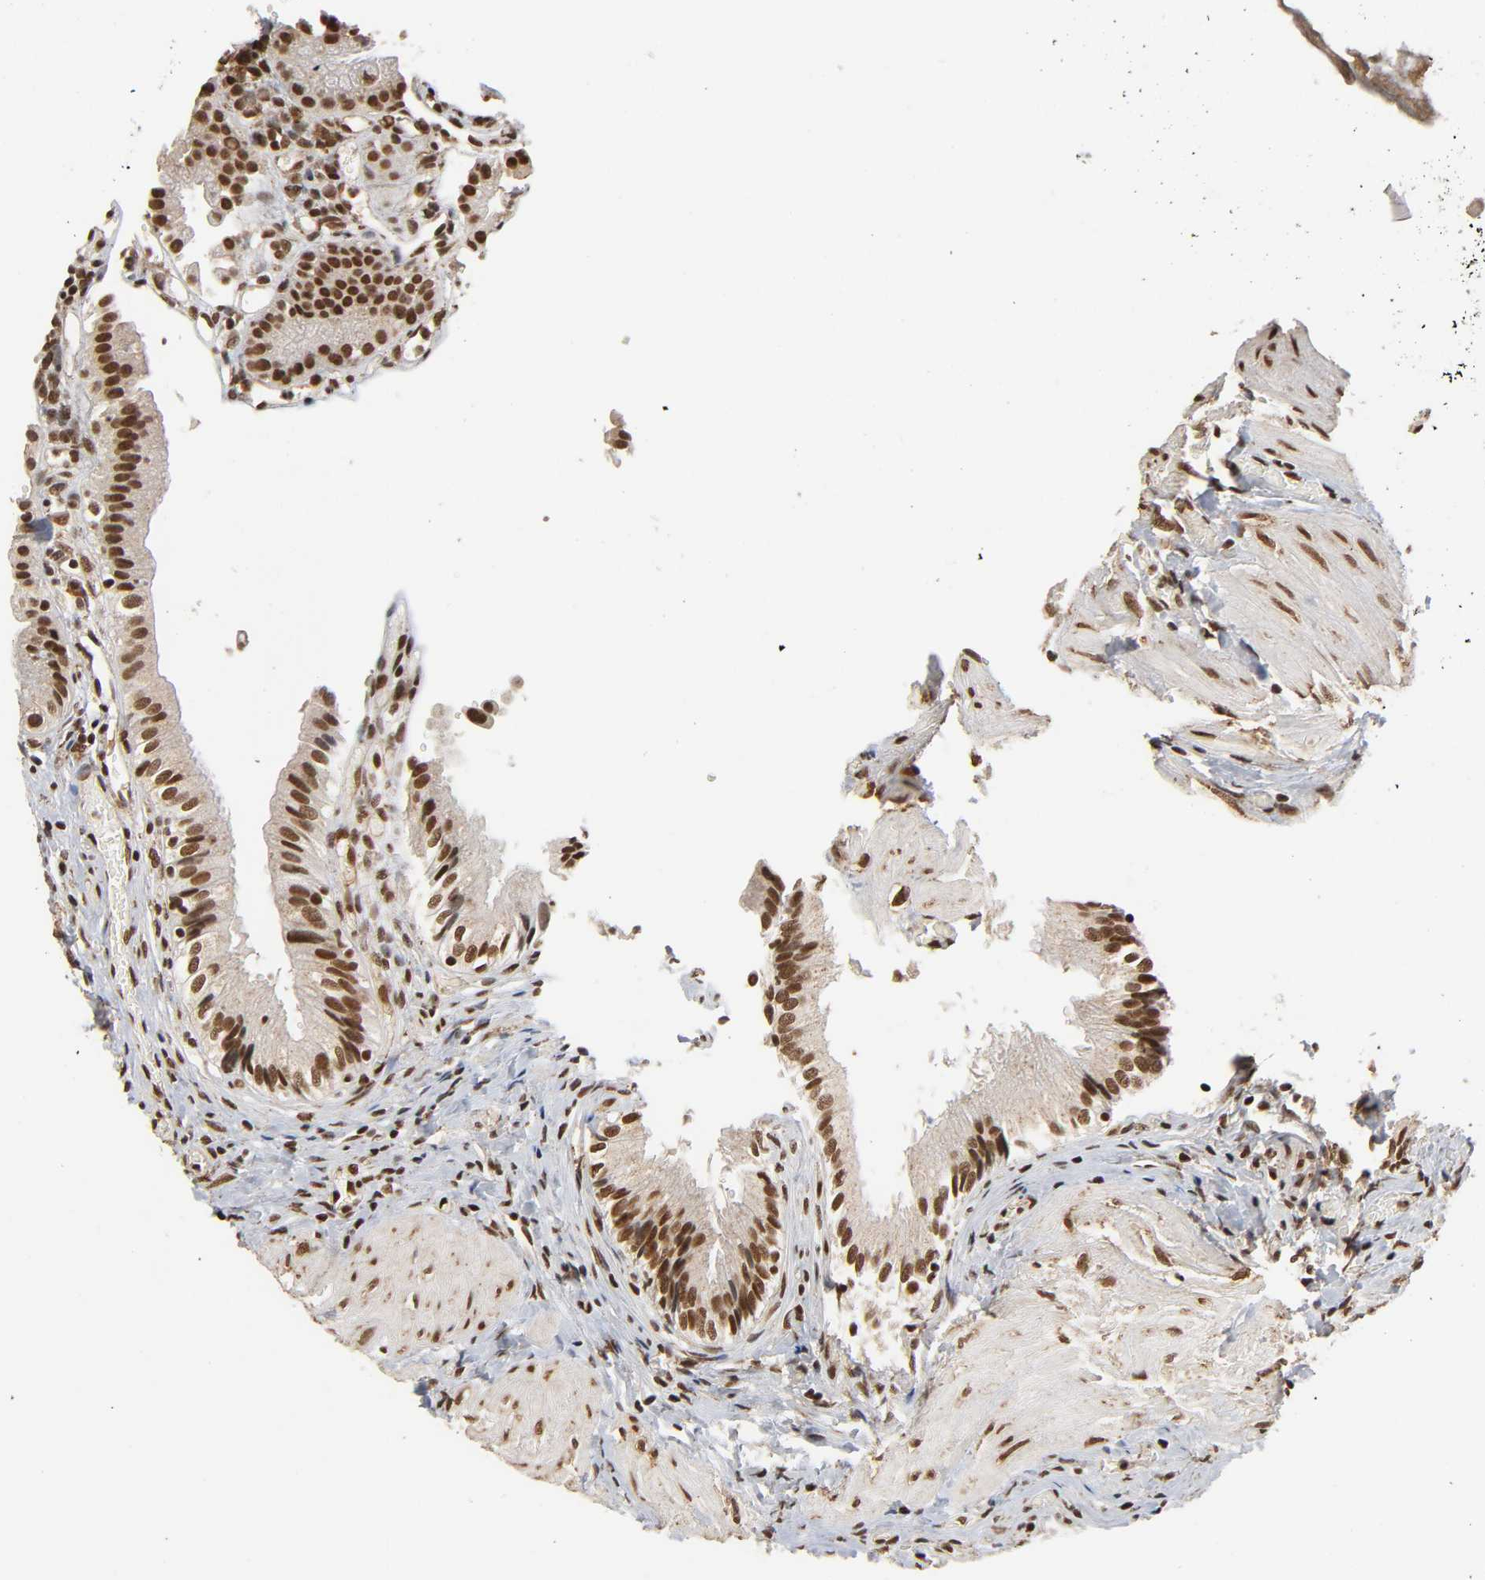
{"staining": {"intensity": "strong", "quantity": ">75%", "location": "nuclear"}, "tissue": "gallbladder", "cell_type": "Glandular cells", "image_type": "normal", "snomed": [{"axis": "morphology", "description": "Normal tissue, NOS"}, {"axis": "topography", "description": "Gallbladder"}], "caption": "Immunohistochemical staining of normal human gallbladder exhibits high levels of strong nuclear staining in about >75% of glandular cells. Immunohistochemistry (ihc) stains the protein of interest in brown and the nuclei are stained blue.", "gene": "ZNF384", "patient": {"sex": "male", "age": 65}}